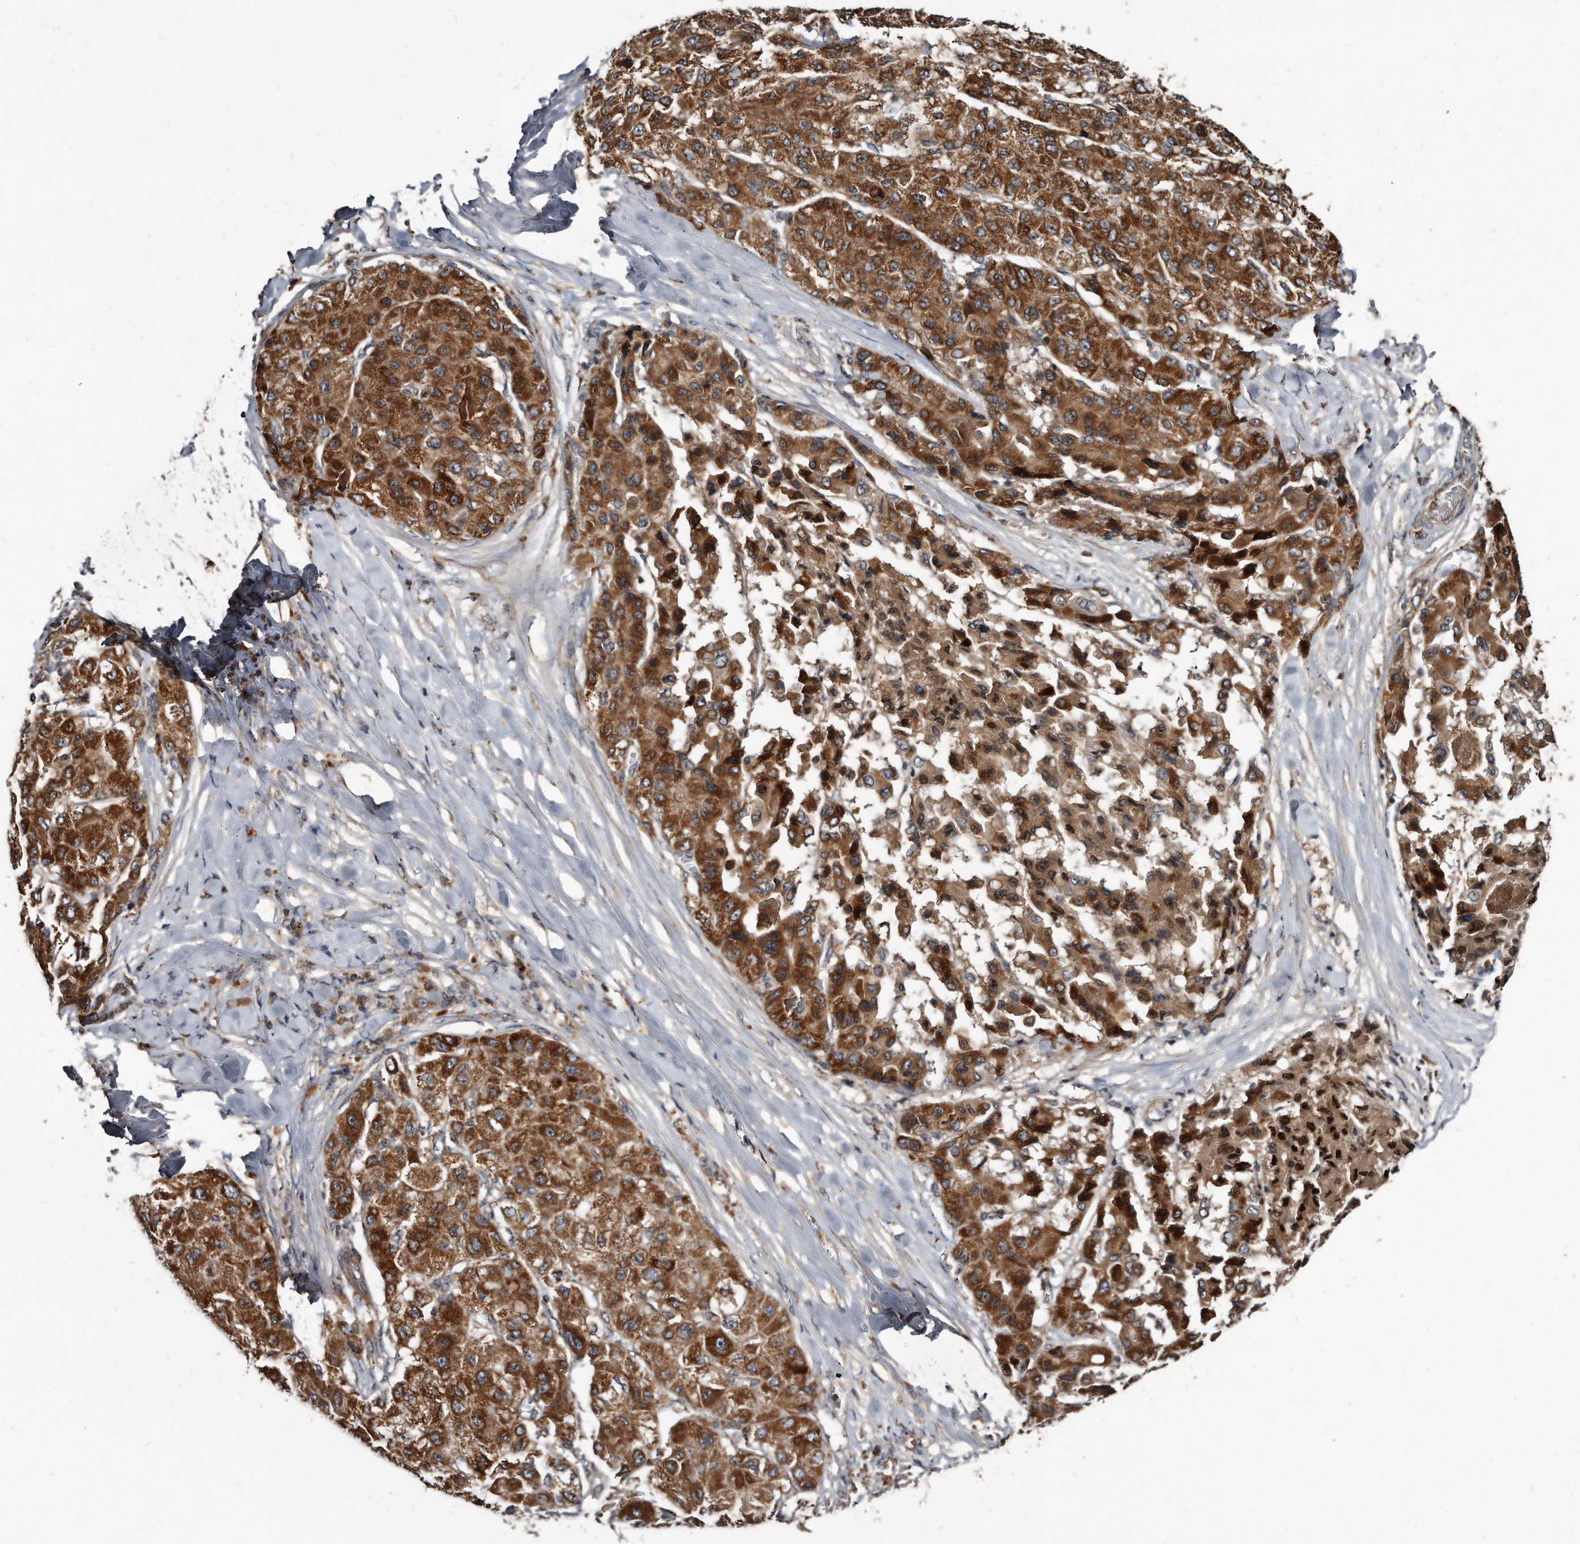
{"staining": {"intensity": "strong", "quantity": ">75%", "location": "cytoplasmic/membranous"}, "tissue": "liver cancer", "cell_type": "Tumor cells", "image_type": "cancer", "snomed": [{"axis": "morphology", "description": "Carcinoma, Hepatocellular, NOS"}, {"axis": "topography", "description": "Liver"}], "caption": "Immunohistochemistry (DAB) staining of hepatocellular carcinoma (liver) shows strong cytoplasmic/membranous protein staining in about >75% of tumor cells.", "gene": "FAM136A", "patient": {"sex": "male", "age": 80}}